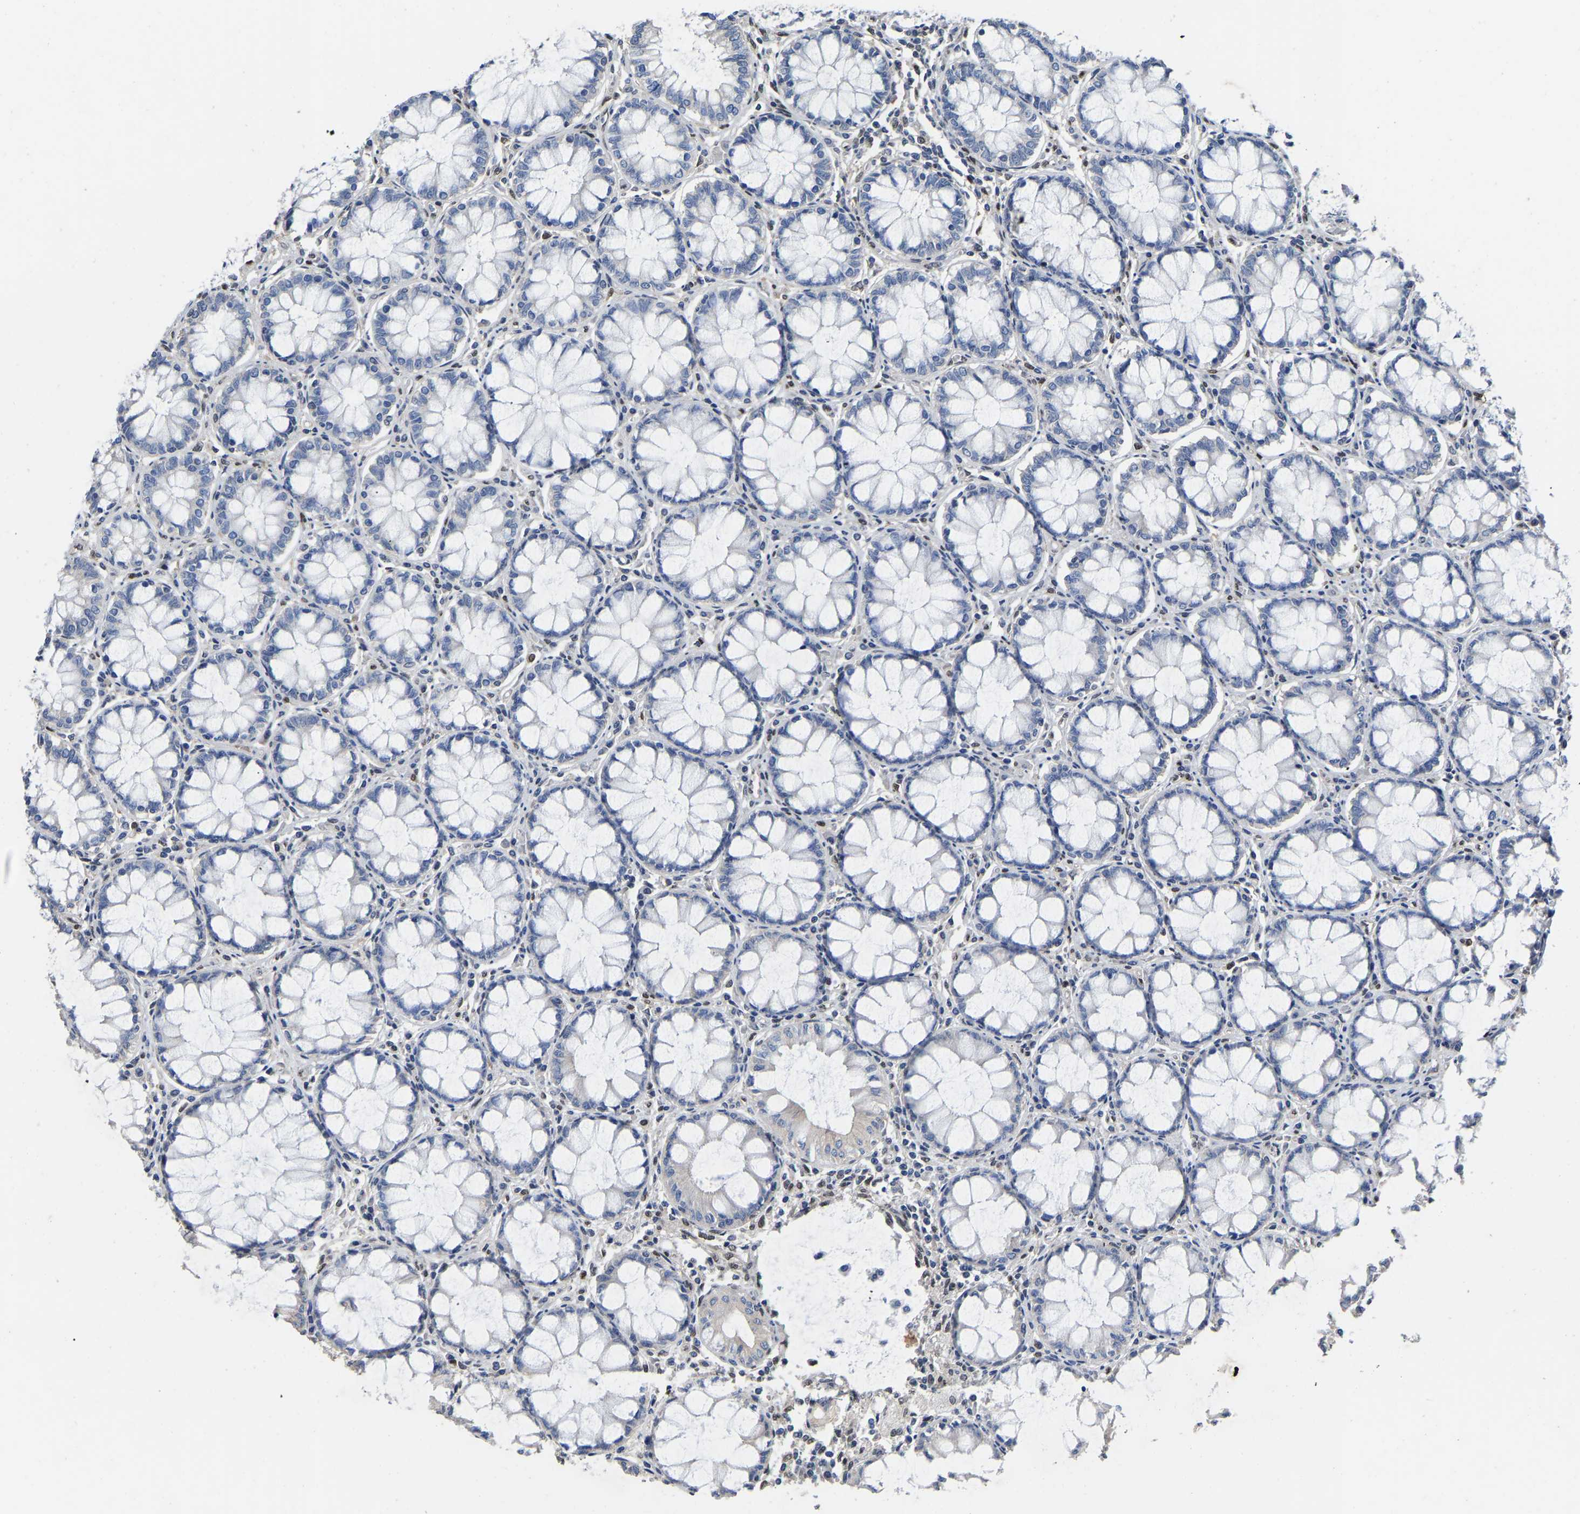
{"staining": {"intensity": "negative", "quantity": "none", "location": "none"}, "tissue": "colorectal cancer", "cell_type": "Tumor cells", "image_type": "cancer", "snomed": [{"axis": "morphology", "description": "Normal tissue, NOS"}, {"axis": "morphology", "description": "Adenocarcinoma, NOS"}, {"axis": "topography", "description": "Rectum"}], "caption": "Histopathology image shows no significant protein expression in tumor cells of colorectal adenocarcinoma.", "gene": "QKI", "patient": {"sex": "female", "age": 66}}